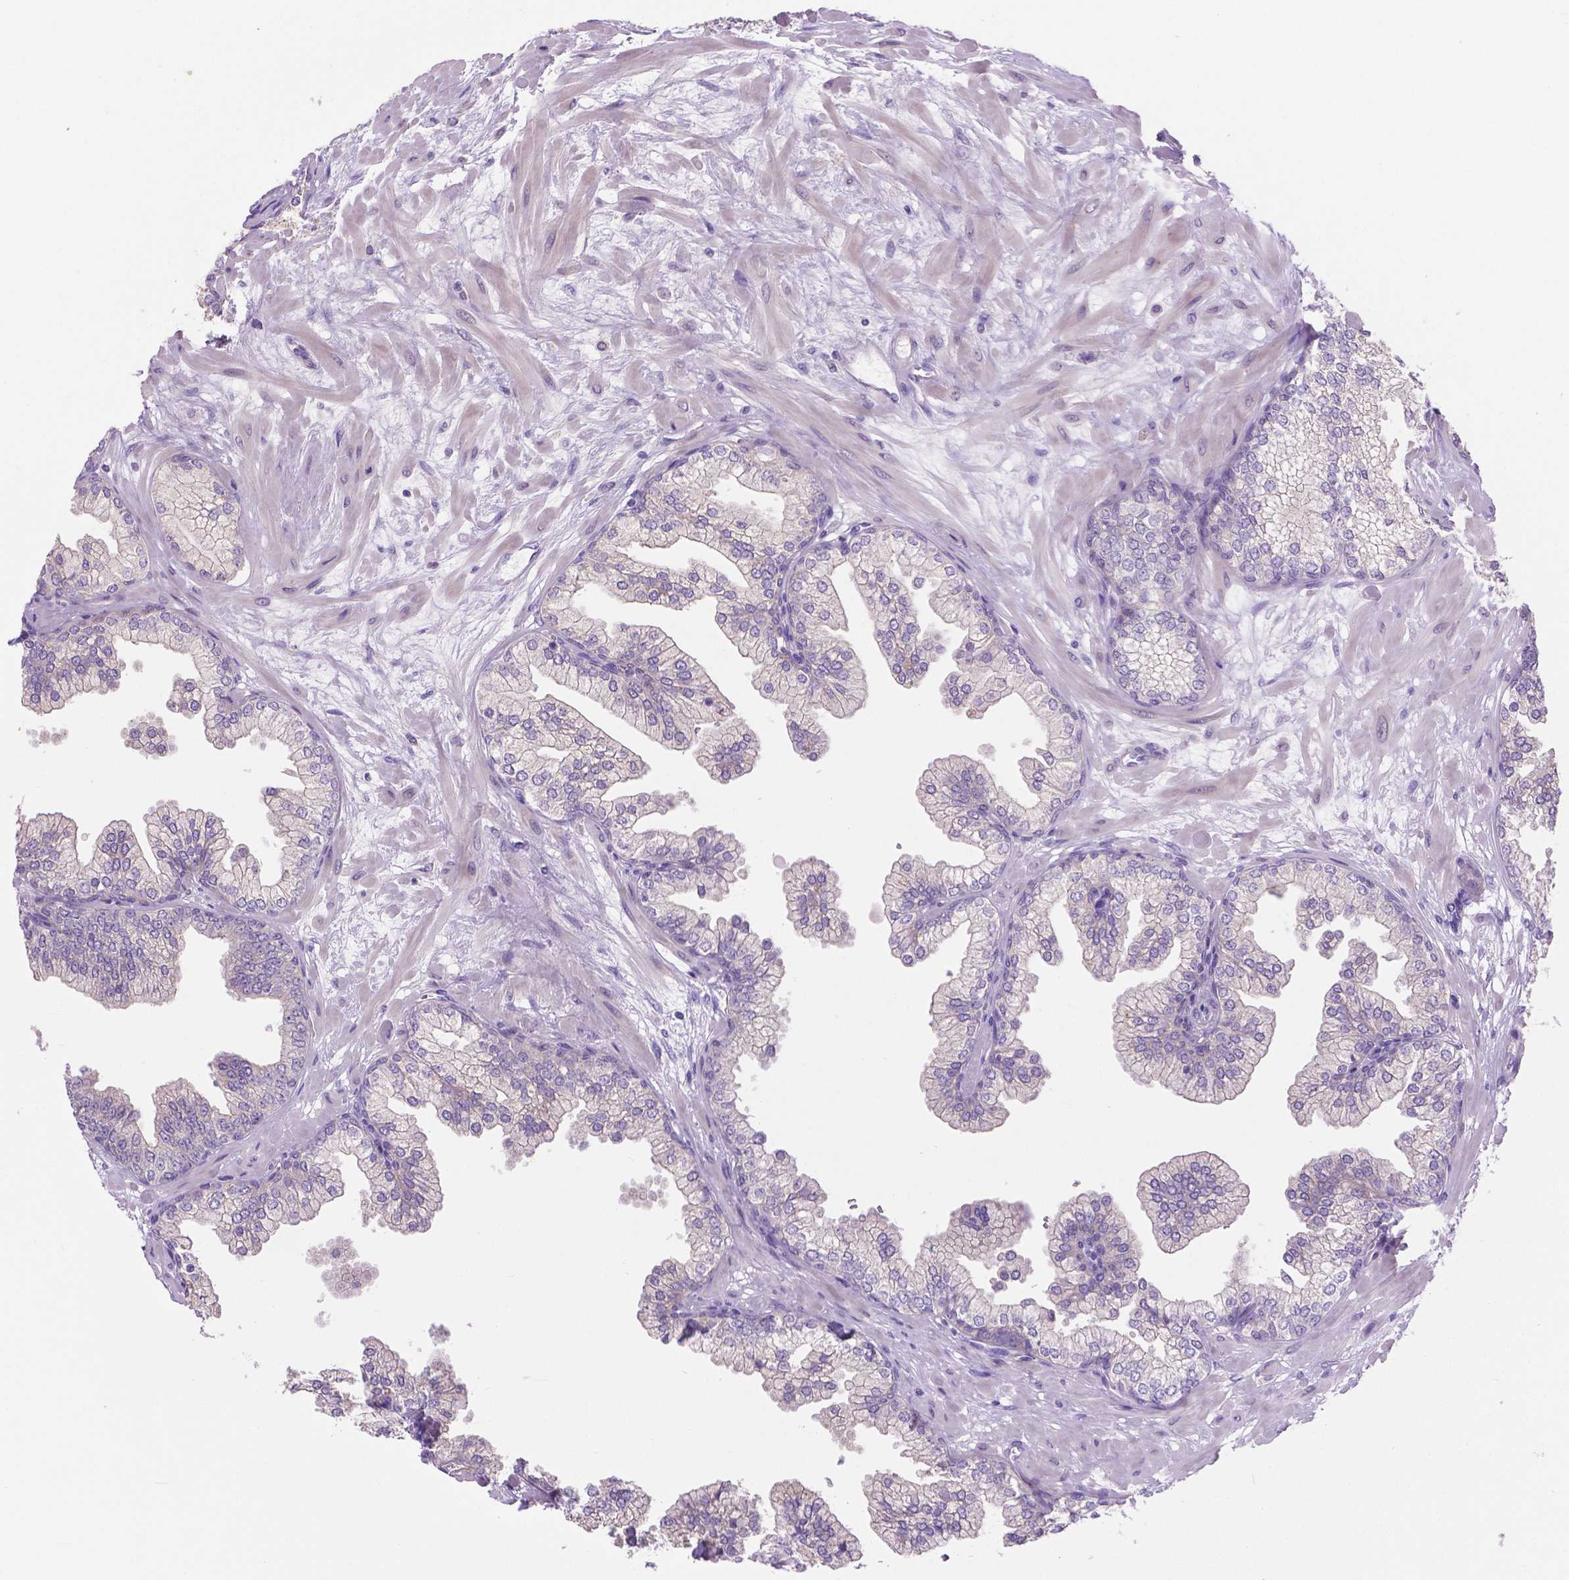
{"staining": {"intensity": "negative", "quantity": "none", "location": "none"}, "tissue": "prostate", "cell_type": "Glandular cells", "image_type": "normal", "snomed": [{"axis": "morphology", "description": "Normal tissue, NOS"}, {"axis": "topography", "description": "Prostate"}, {"axis": "topography", "description": "Peripheral nerve tissue"}], "caption": "Glandular cells show no significant protein staining in unremarkable prostate.", "gene": "CDH7", "patient": {"sex": "male", "age": 61}}